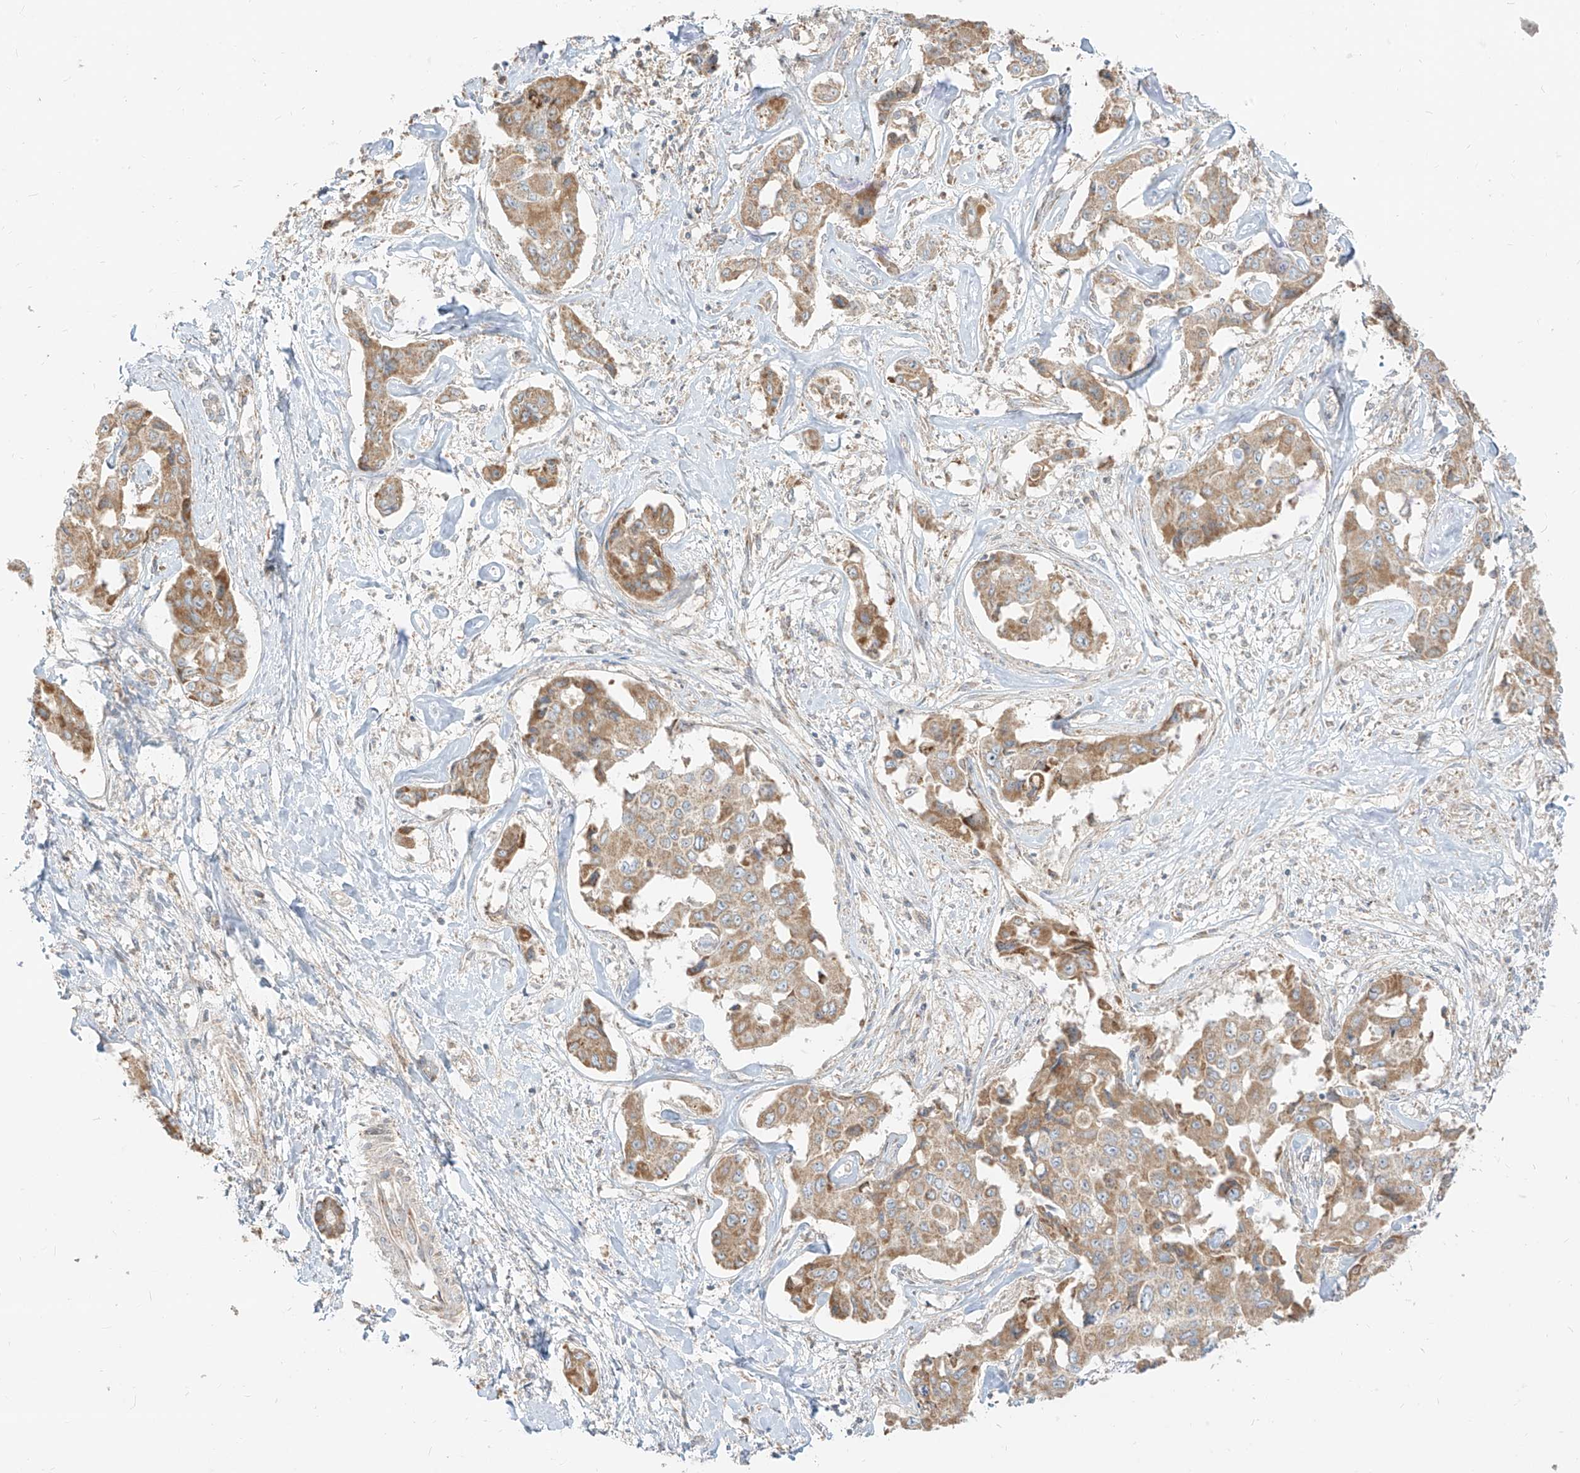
{"staining": {"intensity": "moderate", "quantity": ">75%", "location": "cytoplasmic/membranous"}, "tissue": "liver cancer", "cell_type": "Tumor cells", "image_type": "cancer", "snomed": [{"axis": "morphology", "description": "Cholangiocarcinoma"}, {"axis": "topography", "description": "Liver"}], "caption": "This photomicrograph reveals immunohistochemistry staining of human liver cancer, with medium moderate cytoplasmic/membranous staining in about >75% of tumor cells.", "gene": "ZIM3", "patient": {"sex": "male", "age": 59}}